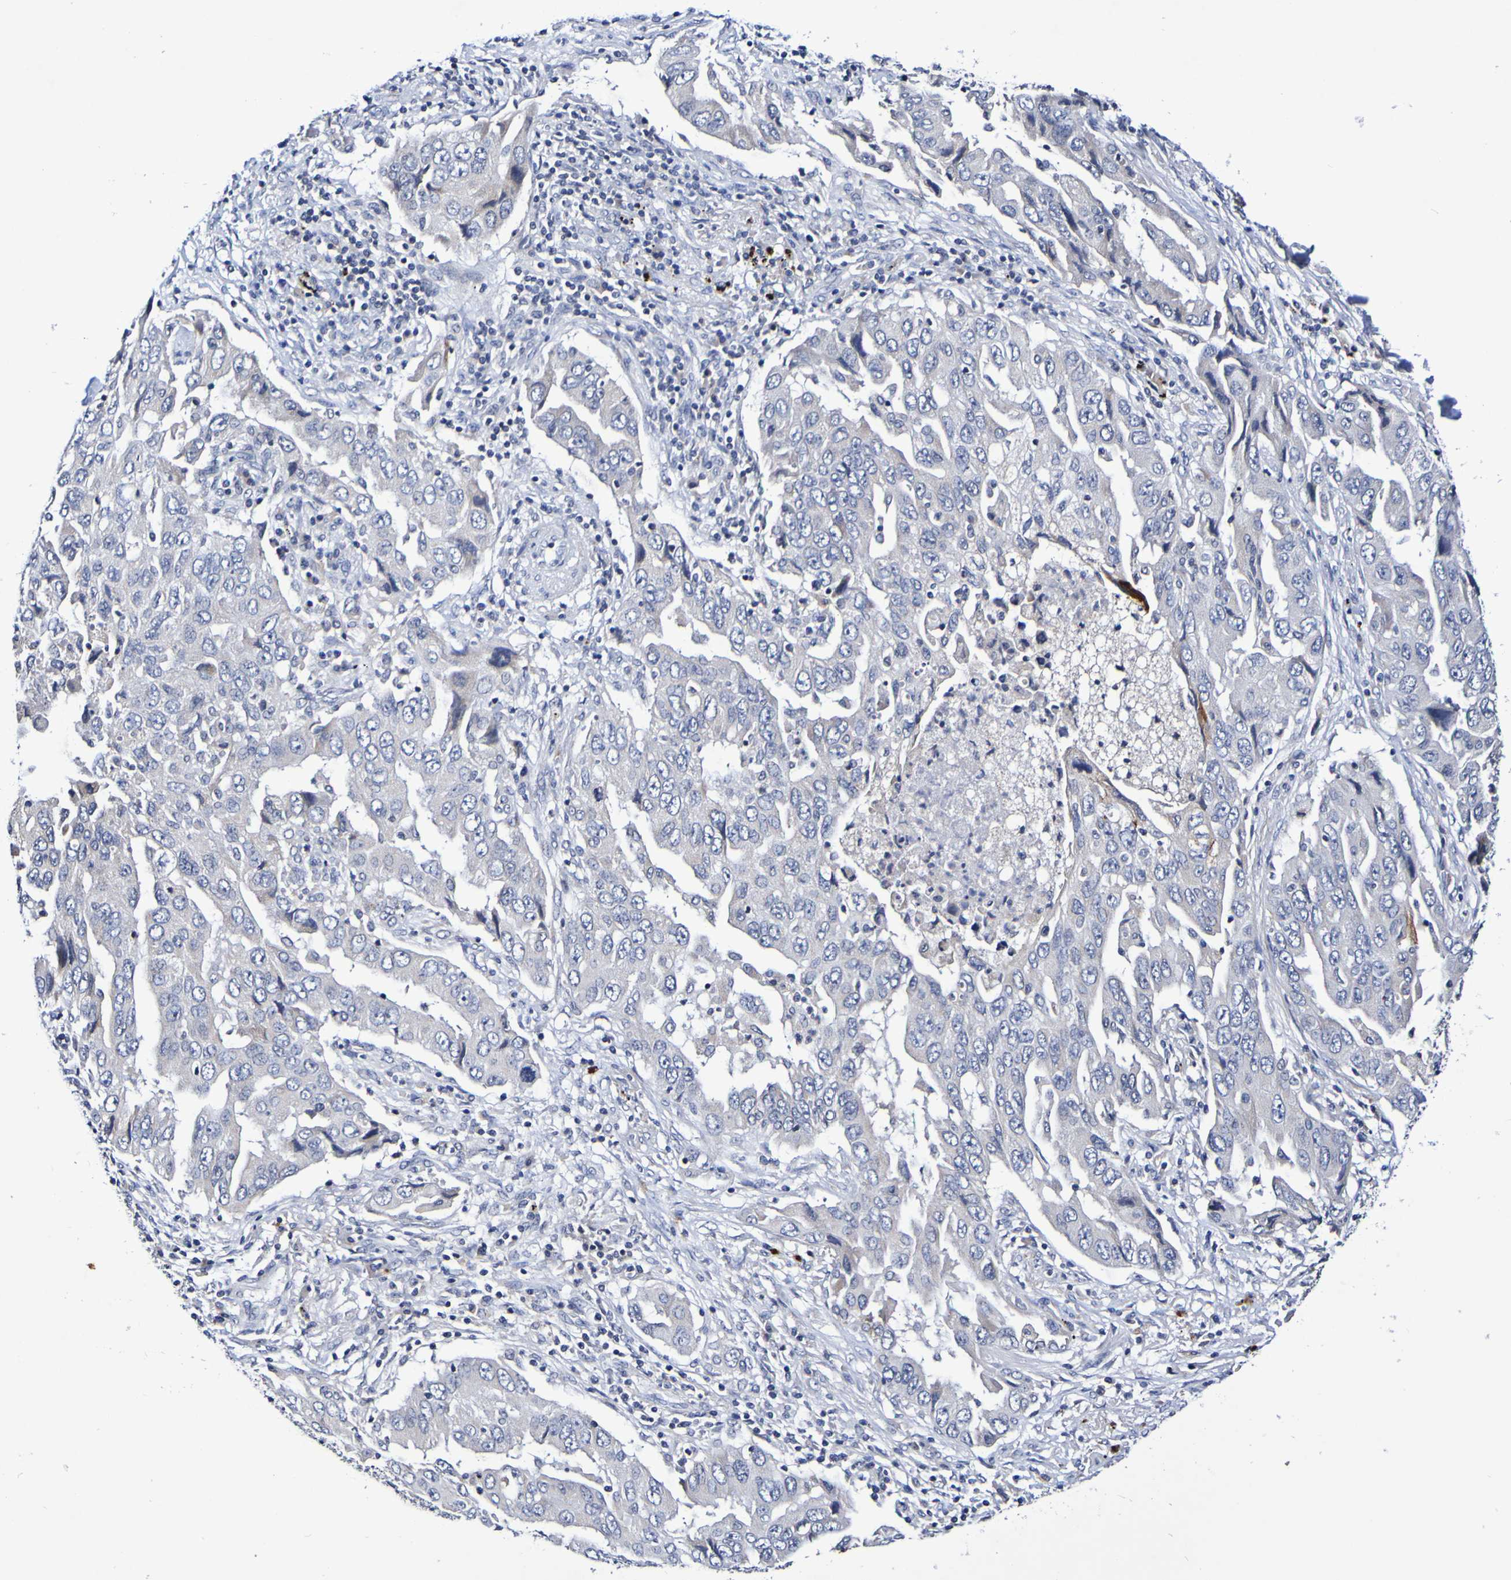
{"staining": {"intensity": "negative", "quantity": "none", "location": "none"}, "tissue": "lung cancer", "cell_type": "Tumor cells", "image_type": "cancer", "snomed": [{"axis": "morphology", "description": "Adenocarcinoma, NOS"}, {"axis": "topography", "description": "Lung"}], "caption": "An immunohistochemistry image of lung cancer is shown. There is no staining in tumor cells of lung cancer.", "gene": "PTP4A2", "patient": {"sex": "female", "age": 65}}